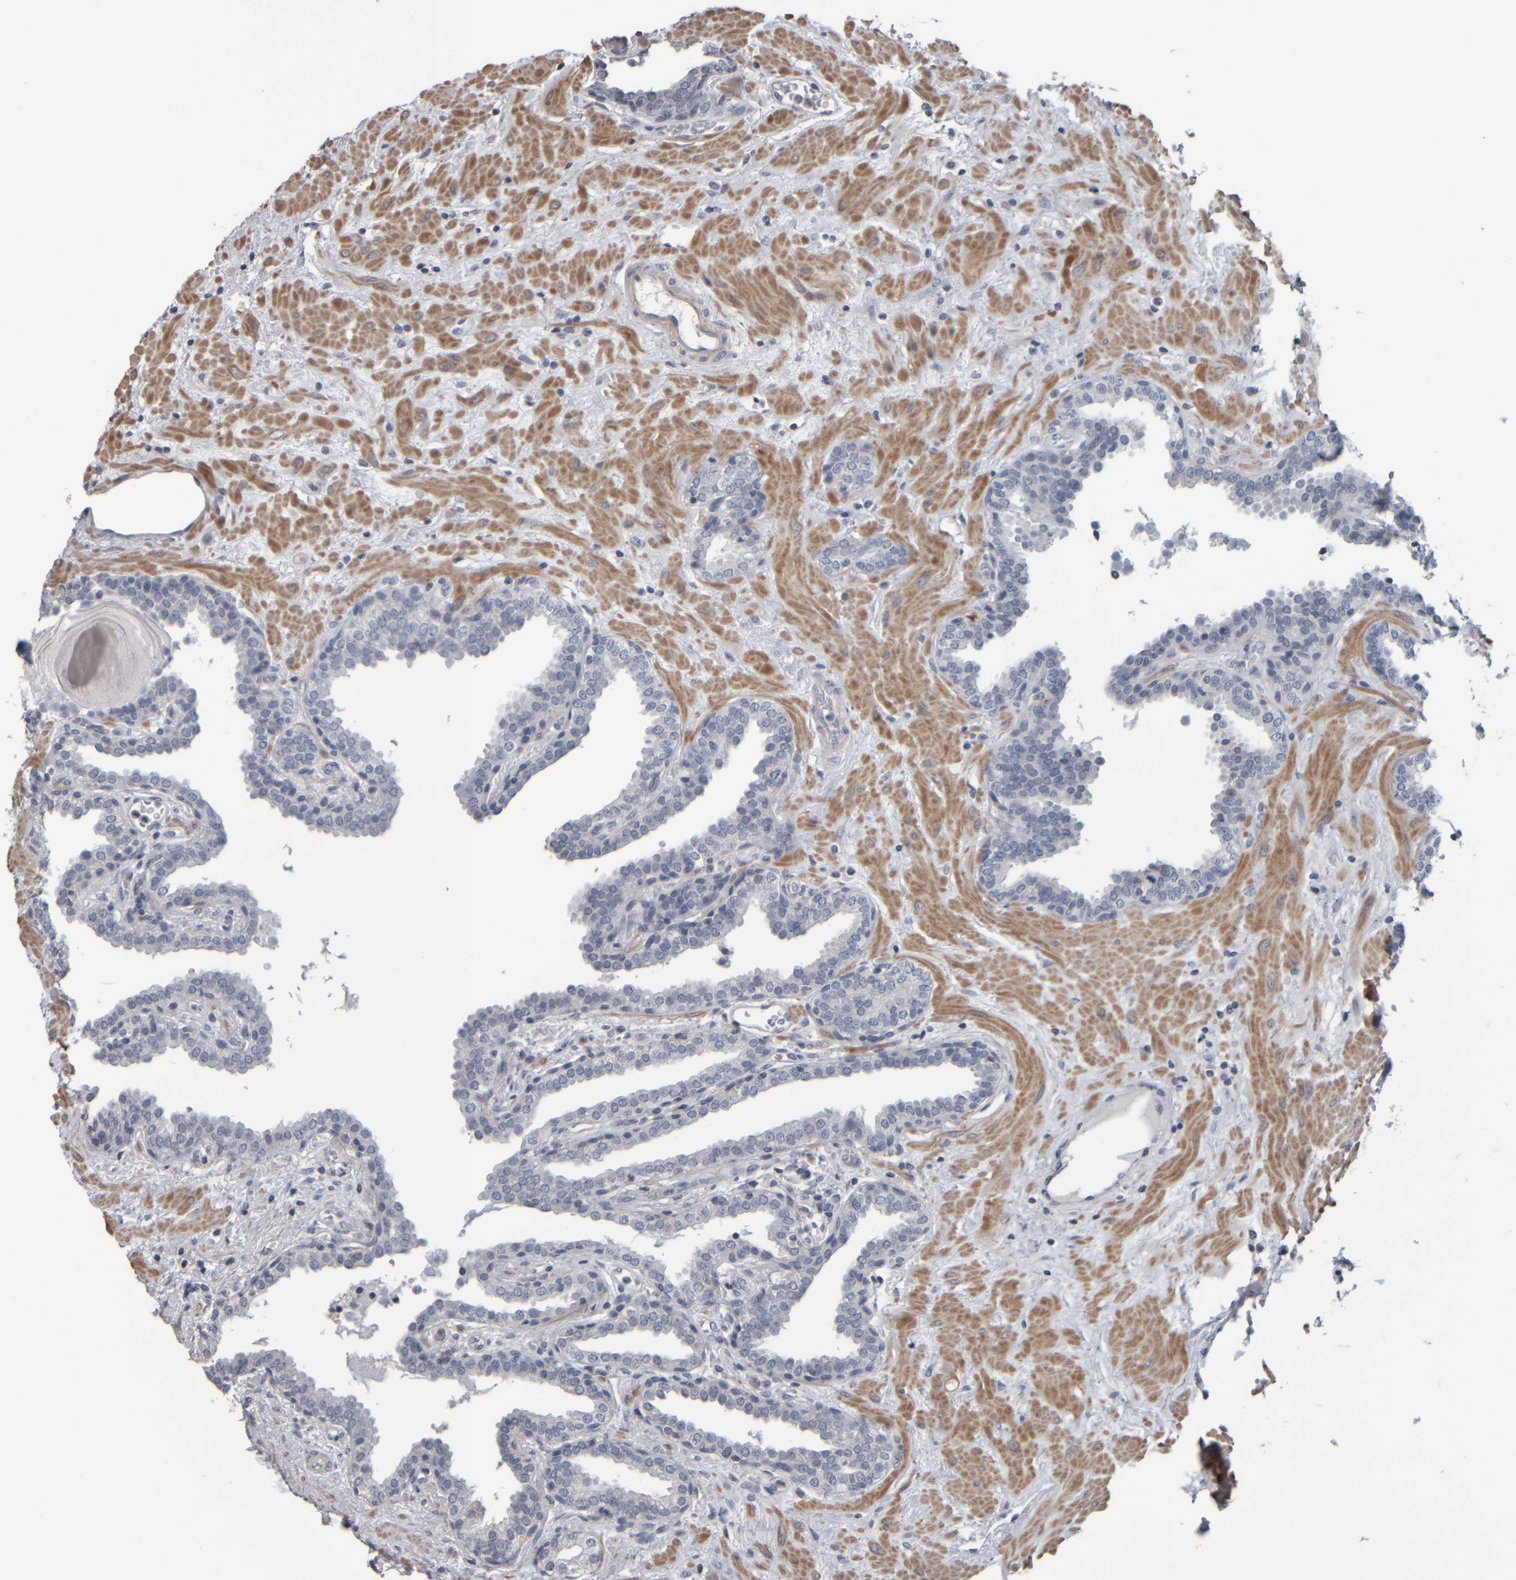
{"staining": {"intensity": "negative", "quantity": "none", "location": "none"}, "tissue": "prostate", "cell_type": "Glandular cells", "image_type": "normal", "snomed": [{"axis": "morphology", "description": "Normal tissue, NOS"}, {"axis": "topography", "description": "Prostate"}], "caption": "Immunohistochemistry photomicrograph of normal human prostate stained for a protein (brown), which reveals no staining in glandular cells.", "gene": "CAVIN4", "patient": {"sex": "male", "age": 51}}